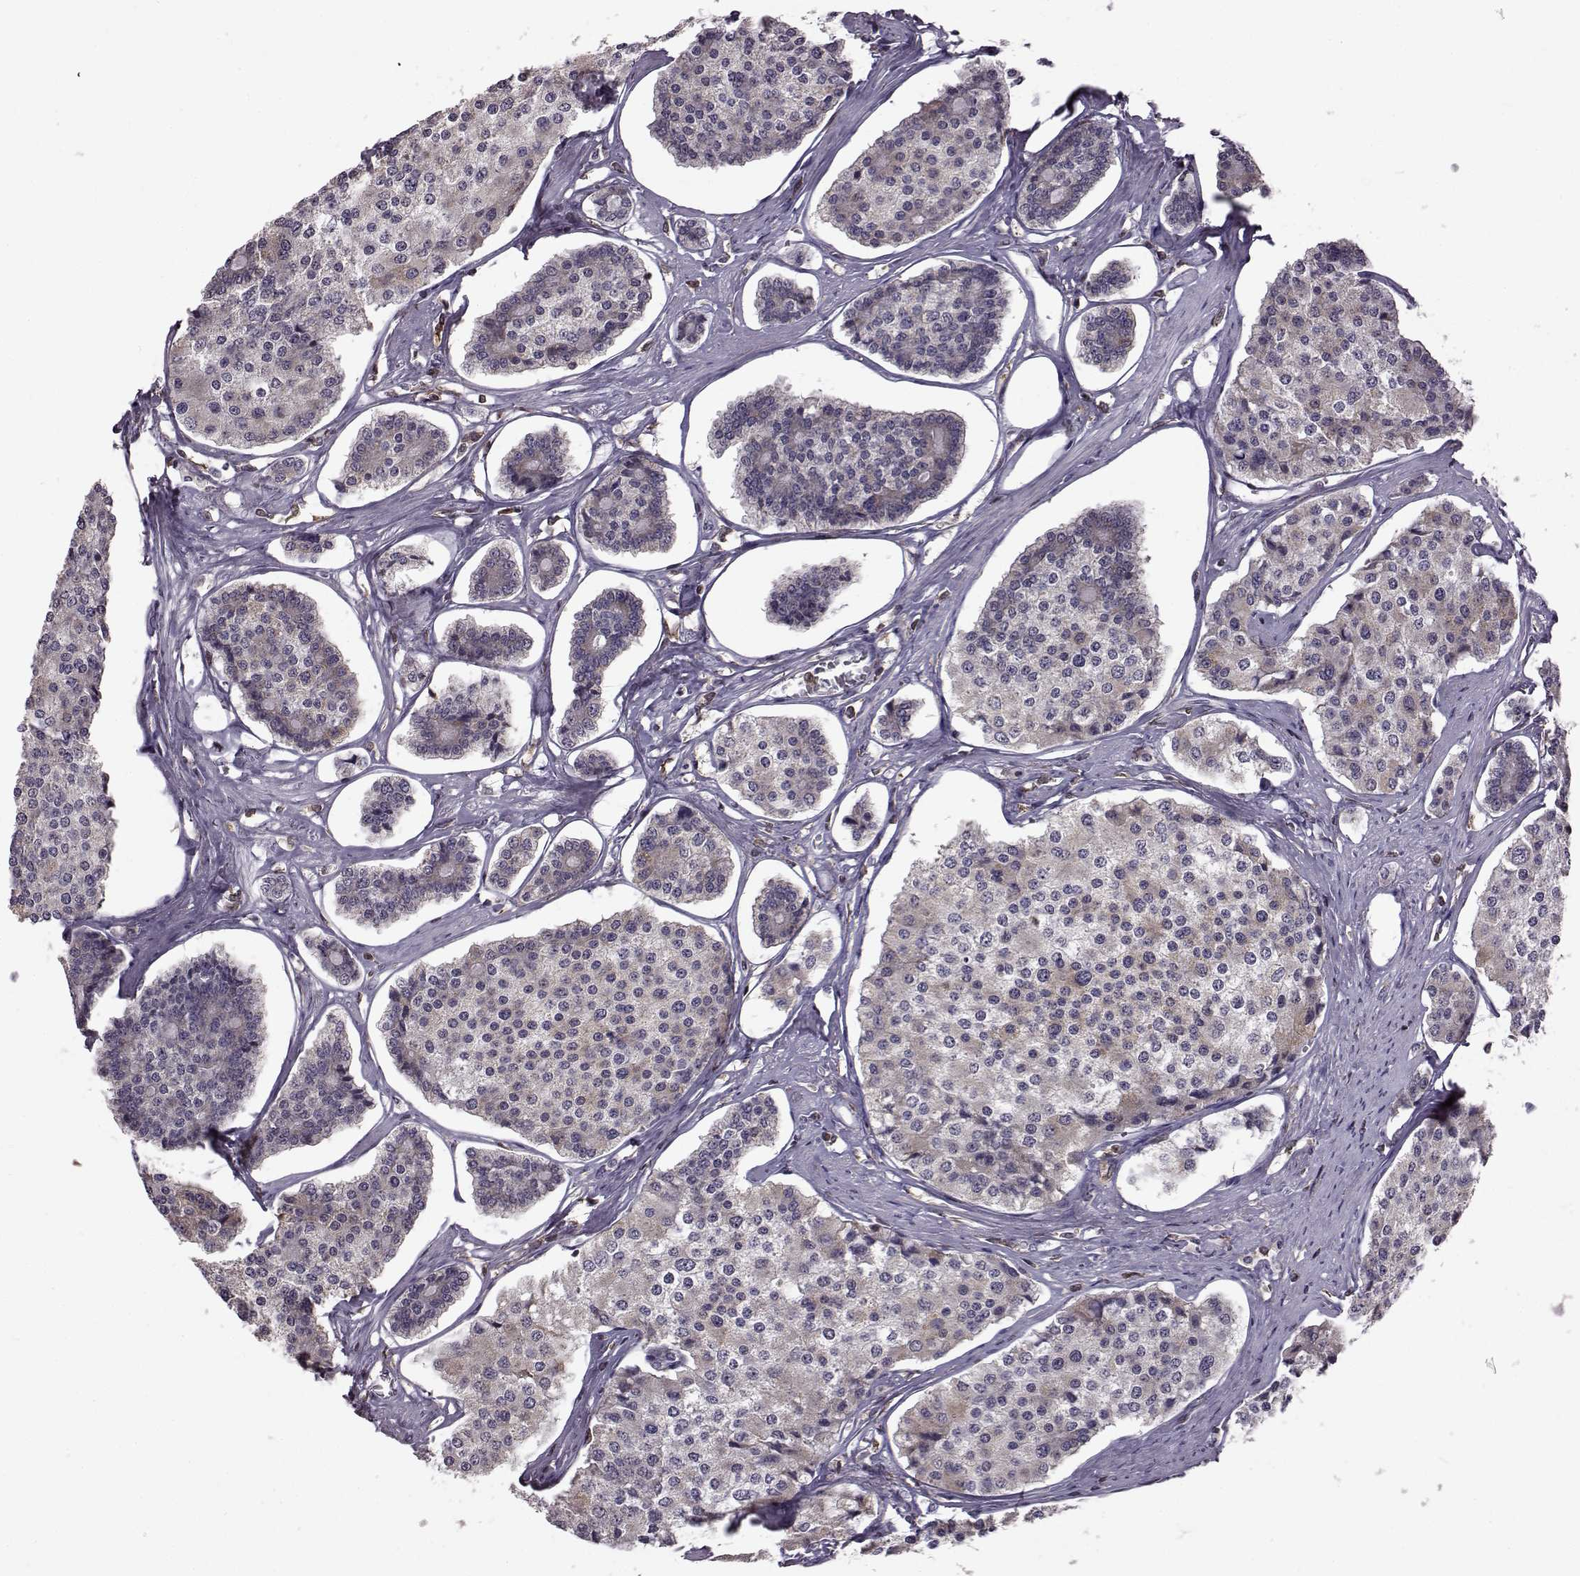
{"staining": {"intensity": "weak", "quantity": "25%-75%", "location": "cytoplasmic/membranous"}, "tissue": "carcinoid", "cell_type": "Tumor cells", "image_type": "cancer", "snomed": [{"axis": "morphology", "description": "Carcinoid, malignant, NOS"}, {"axis": "topography", "description": "Small intestine"}], "caption": "Weak cytoplasmic/membranous positivity for a protein is identified in approximately 25%-75% of tumor cells of carcinoid using immunohistochemistry (IHC).", "gene": "DOK2", "patient": {"sex": "female", "age": 65}}